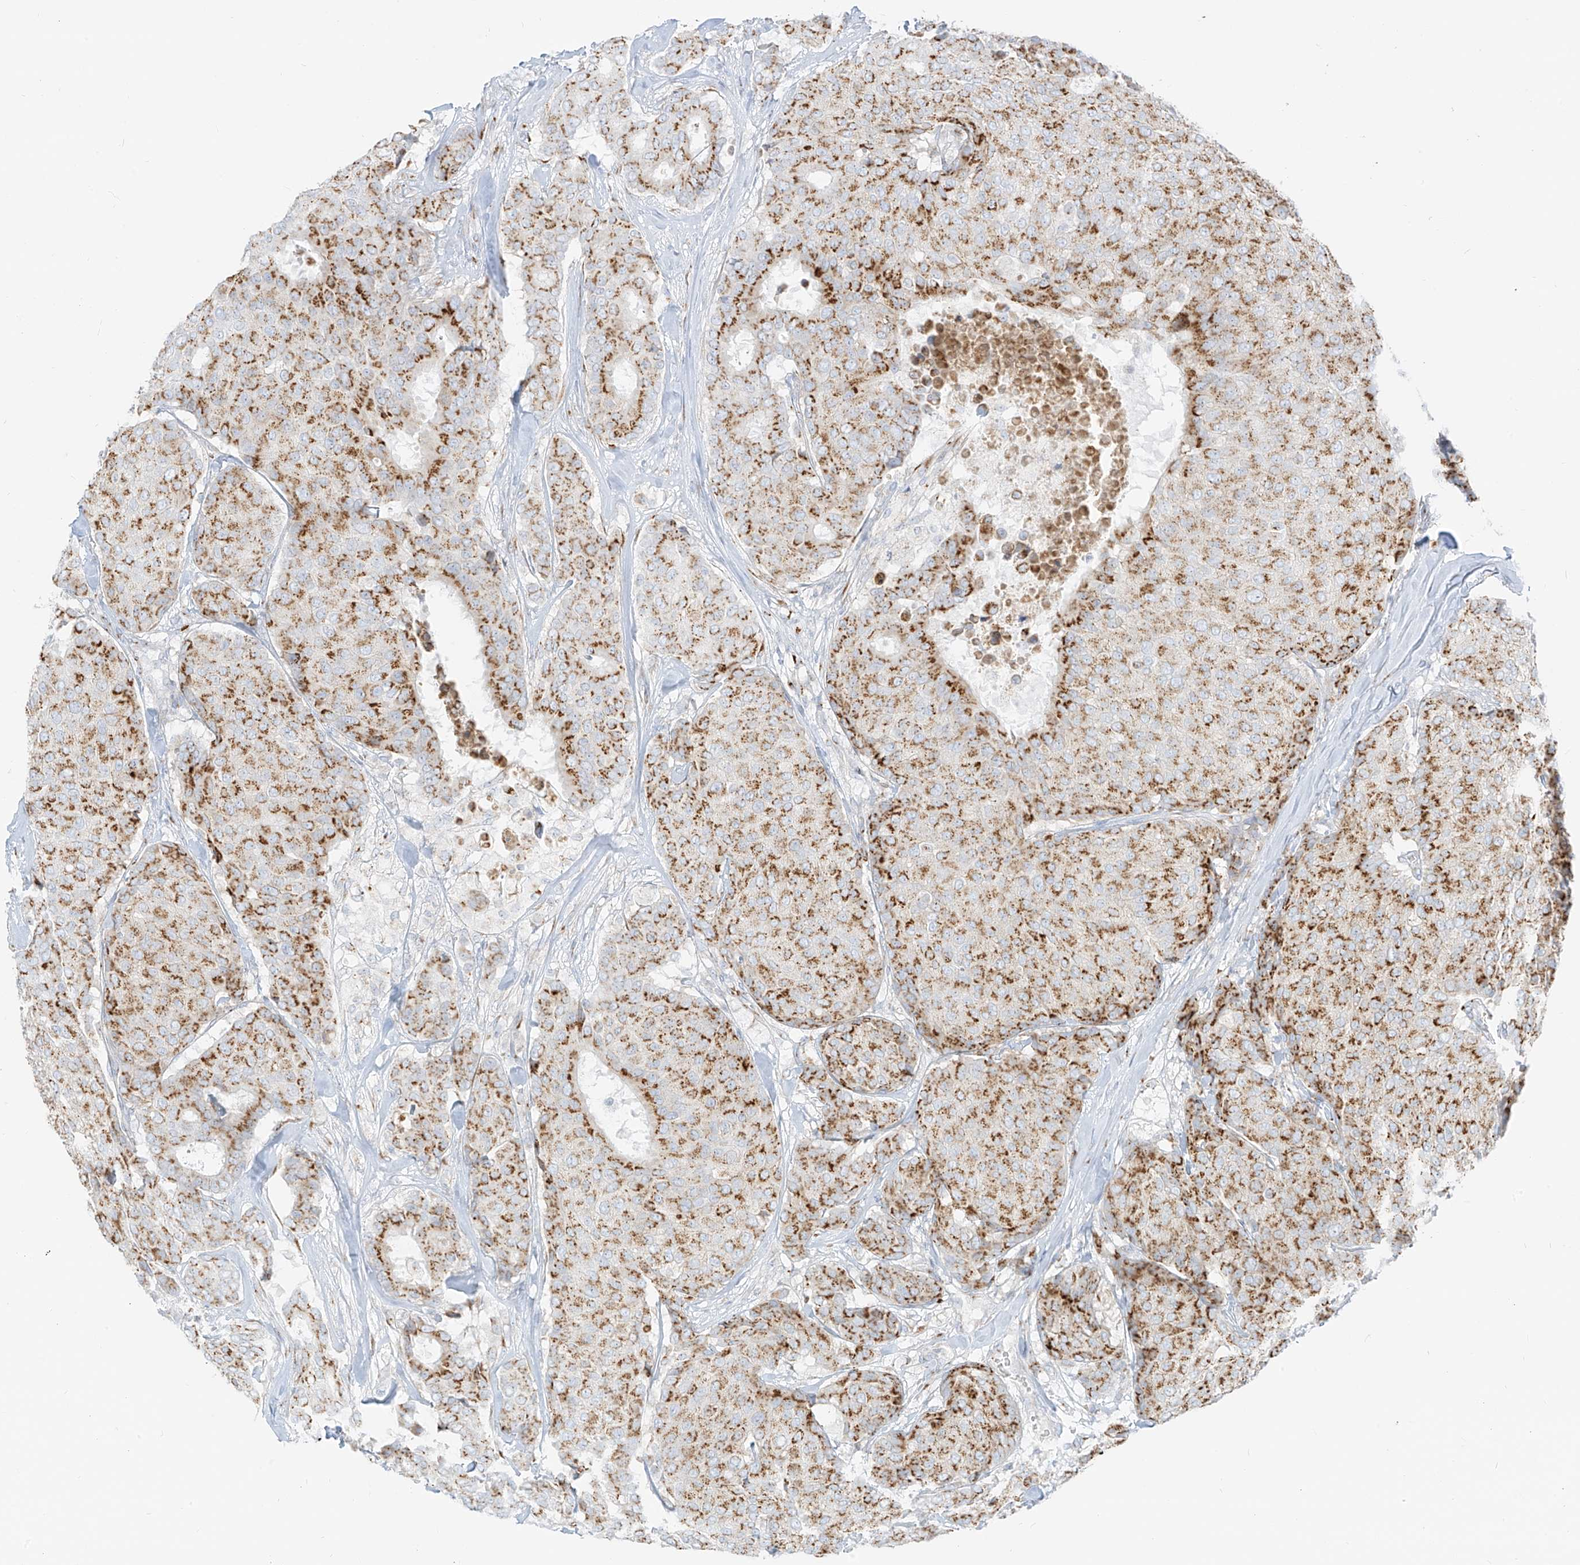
{"staining": {"intensity": "moderate", "quantity": ">75%", "location": "cytoplasmic/membranous"}, "tissue": "breast cancer", "cell_type": "Tumor cells", "image_type": "cancer", "snomed": [{"axis": "morphology", "description": "Duct carcinoma"}, {"axis": "topography", "description": "Breast"}], "caption": "Immunohistochemistry (IHC) of human breast cancer (infiltrating ductal carcinoma) displays medium levels of moderate cytoplasmic/membranous expression in about >75% of tumor cells. Nuclei are stained in blue.", "gene": "TMEM87B", "patient": {"sex": "female", "age": 75}}